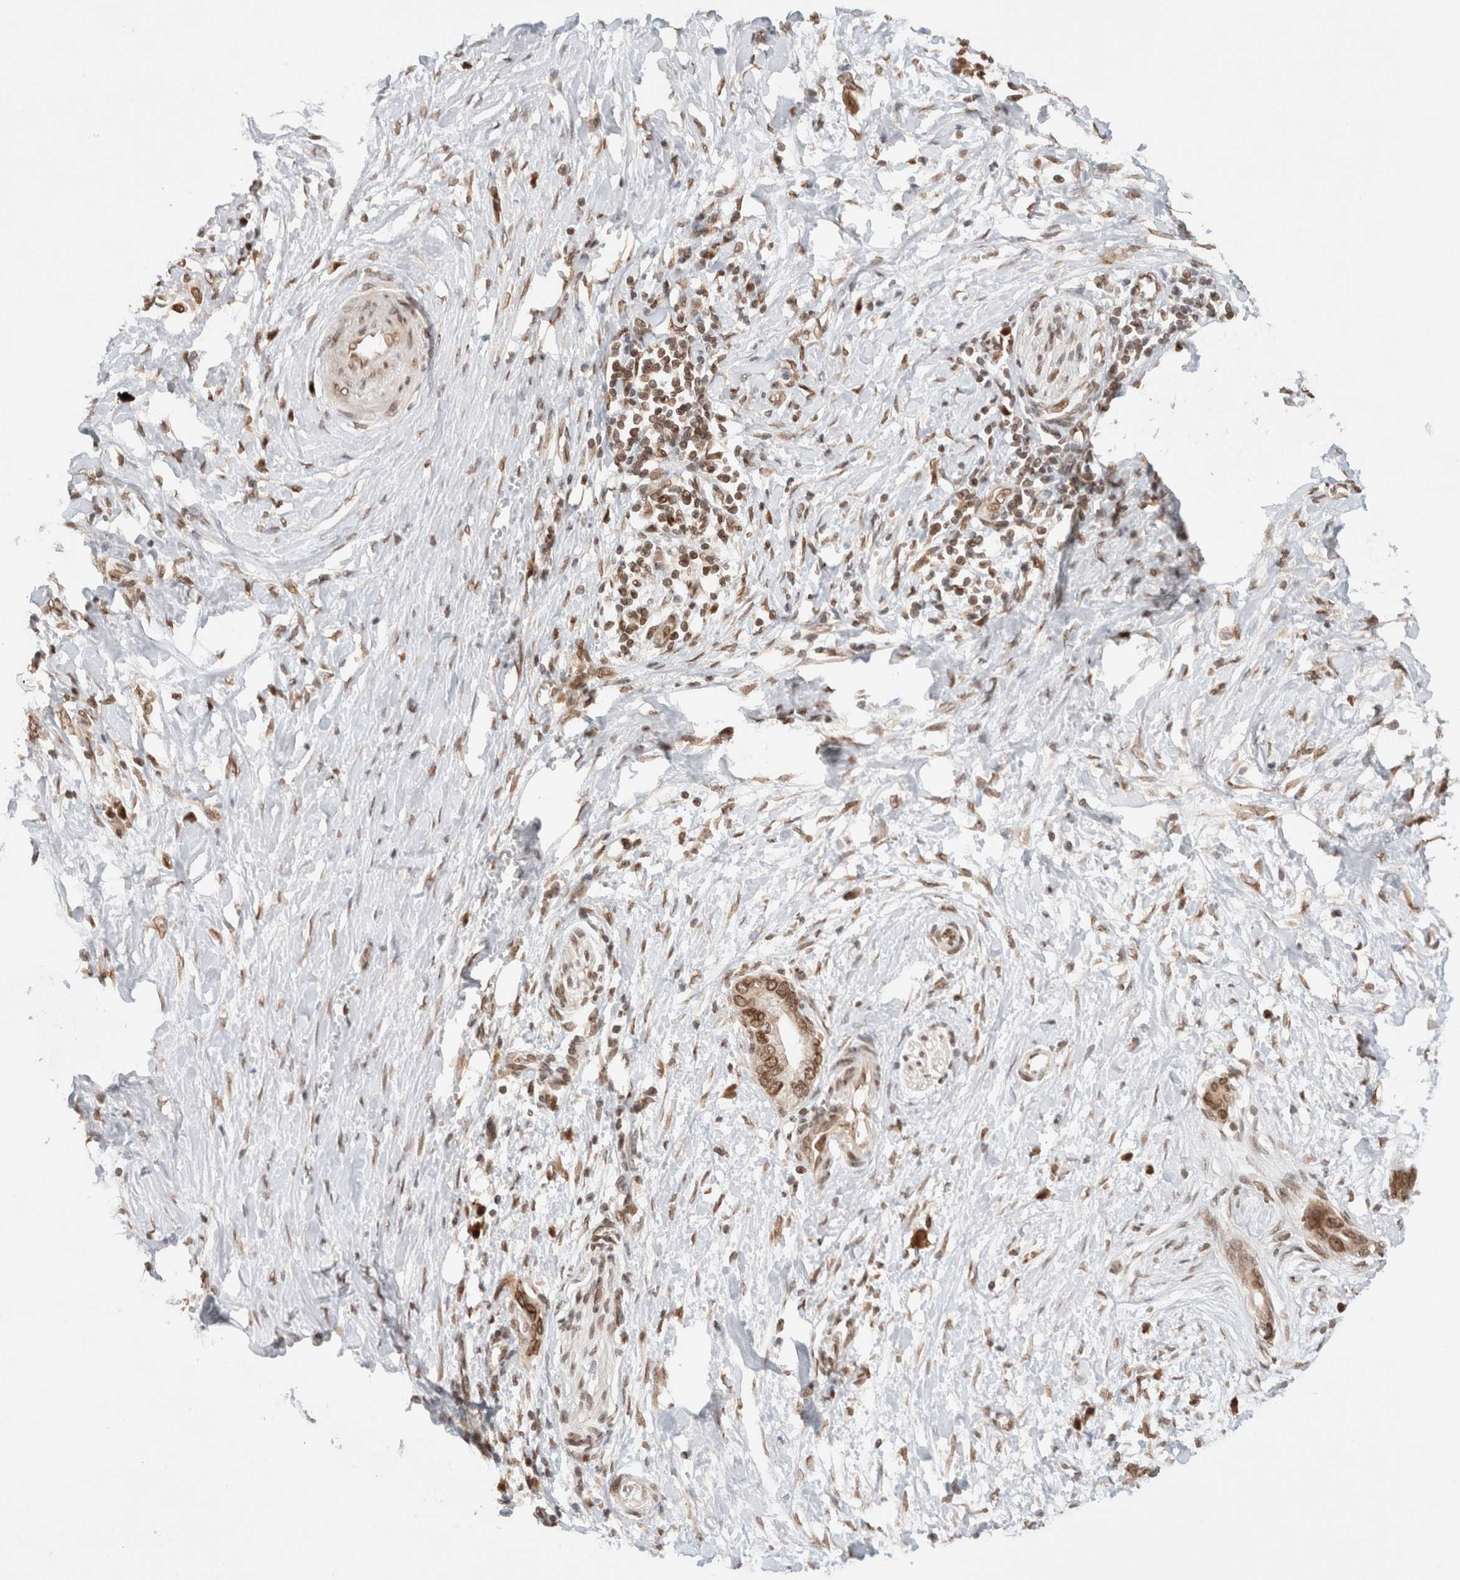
{"staining": {"intensity": "moderate", "quantity": ">75%", "location": "cytoplasmic/membranous,nuclear"}, "tissue": "pancreatic cancer", "cell_type": "Tumor cells", "image_type": "cancer", "snomed": [{"axis": "morphology", "description": "Normal tissue, NOS"}, {"axis": "morphology", "description": "Adenocarcinoma, NOS"}, {"axis": "topography", "description": "Pancreas"}, {"axis": "topography", "description": "Peripheral nerve tissue"}], "caption": "IHC (DAB) staining of human pancreatic cancer (adenocarcinoma) exhibits moderate cytoplasmic/membranous and nuclear protein positivity in approximately >75% of tumor cells. (Brightfield microscopy of DAB IHC at high magnification).", "gene": "TPR", "patient": {"sex": "male", "age": 59}}